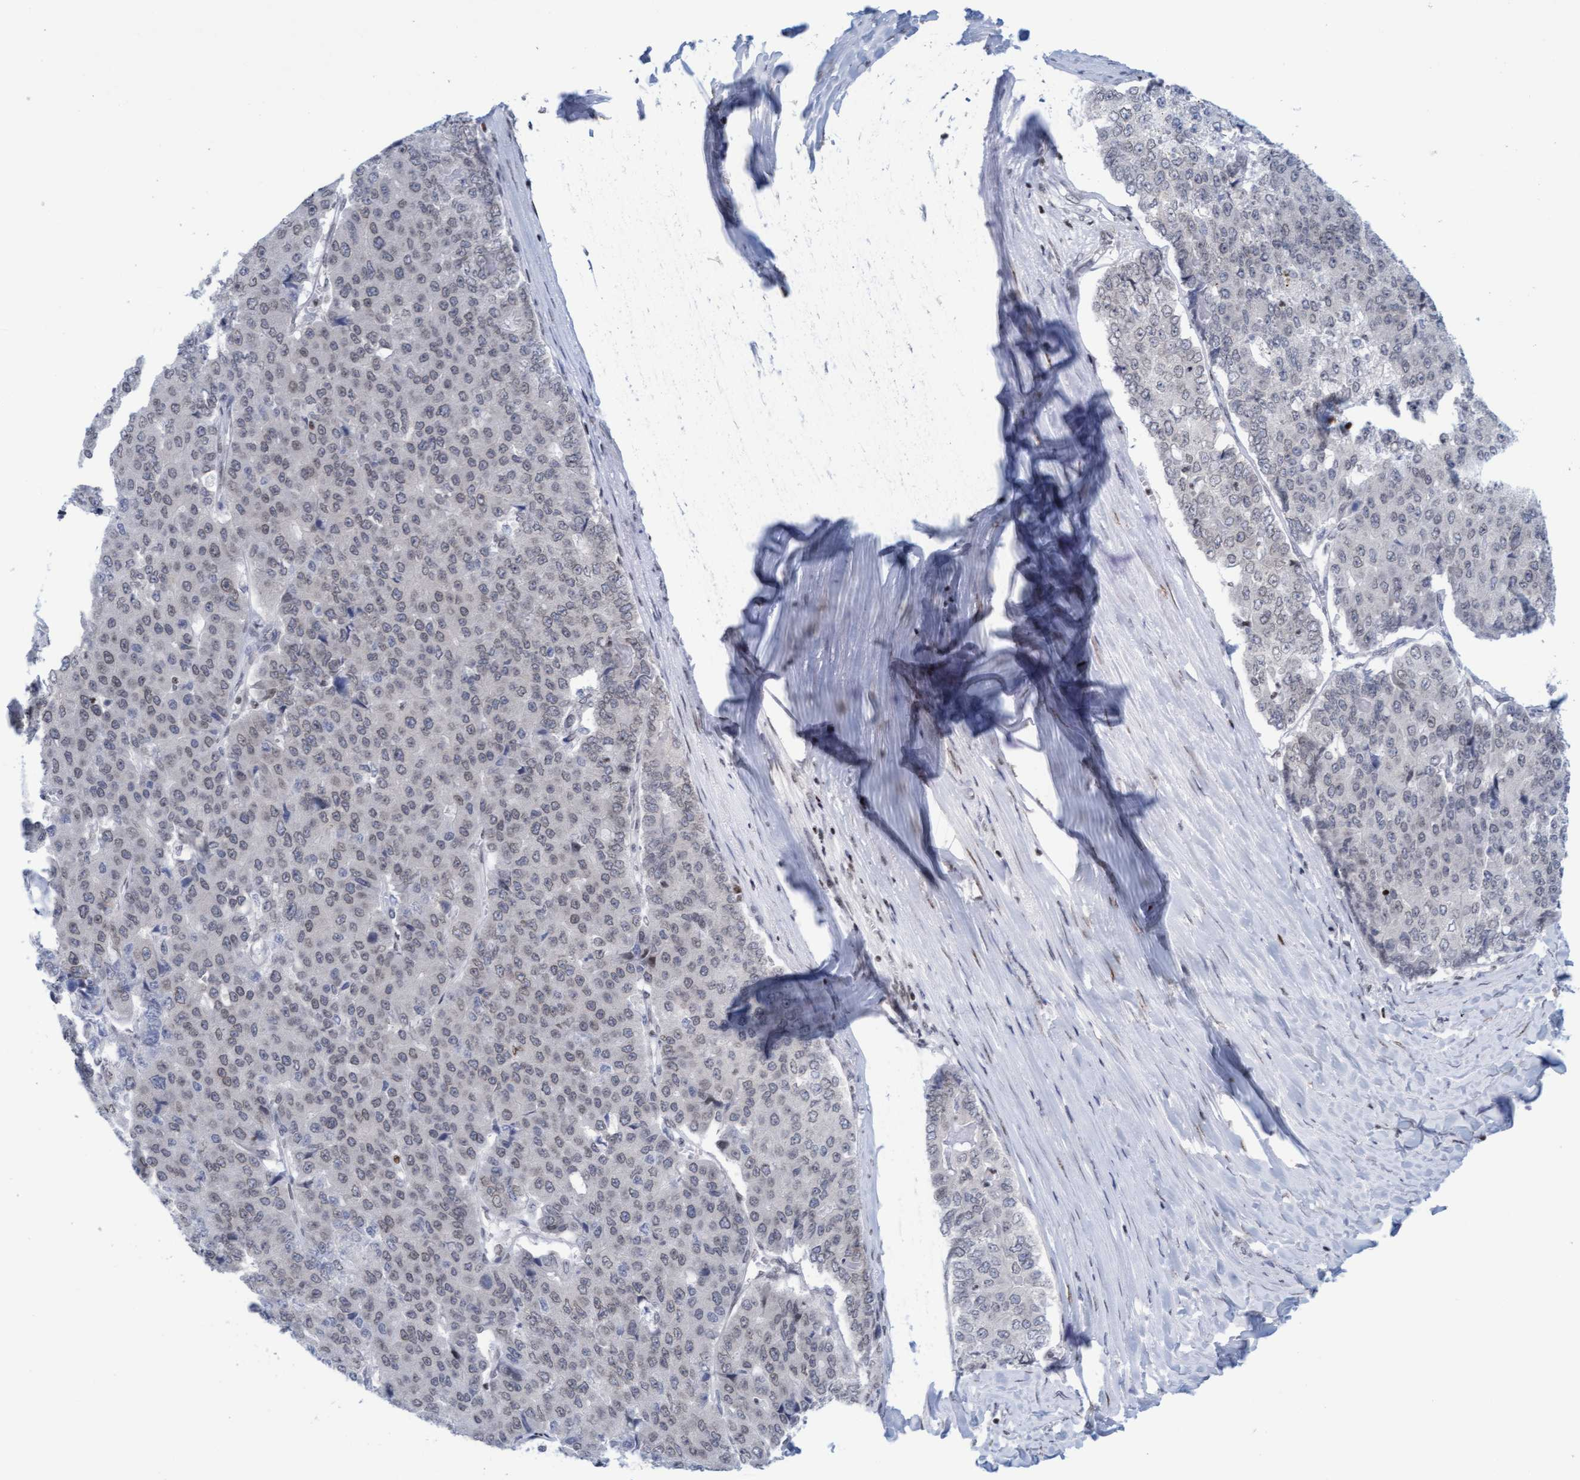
{"staining": {"intensity": "negative", "quantity": "none", "location": "none"}, "tissue": "pancreatic cancer", "cell_type": "Tumor cells", "image_type": "cancer", "snomed": [{"axis": "morphology", "description": "Adenocarcinoma, NOS"}, {"axis": "topography", "description": "Pancreas"}], "caption": "IHC of adenocarcinoma (pancreatic) demonstrates no staining in tumor cells. Nuclei are stained in blue.", "gene": "GLRX2", "patient": {"sex": "male", "age": 50}}